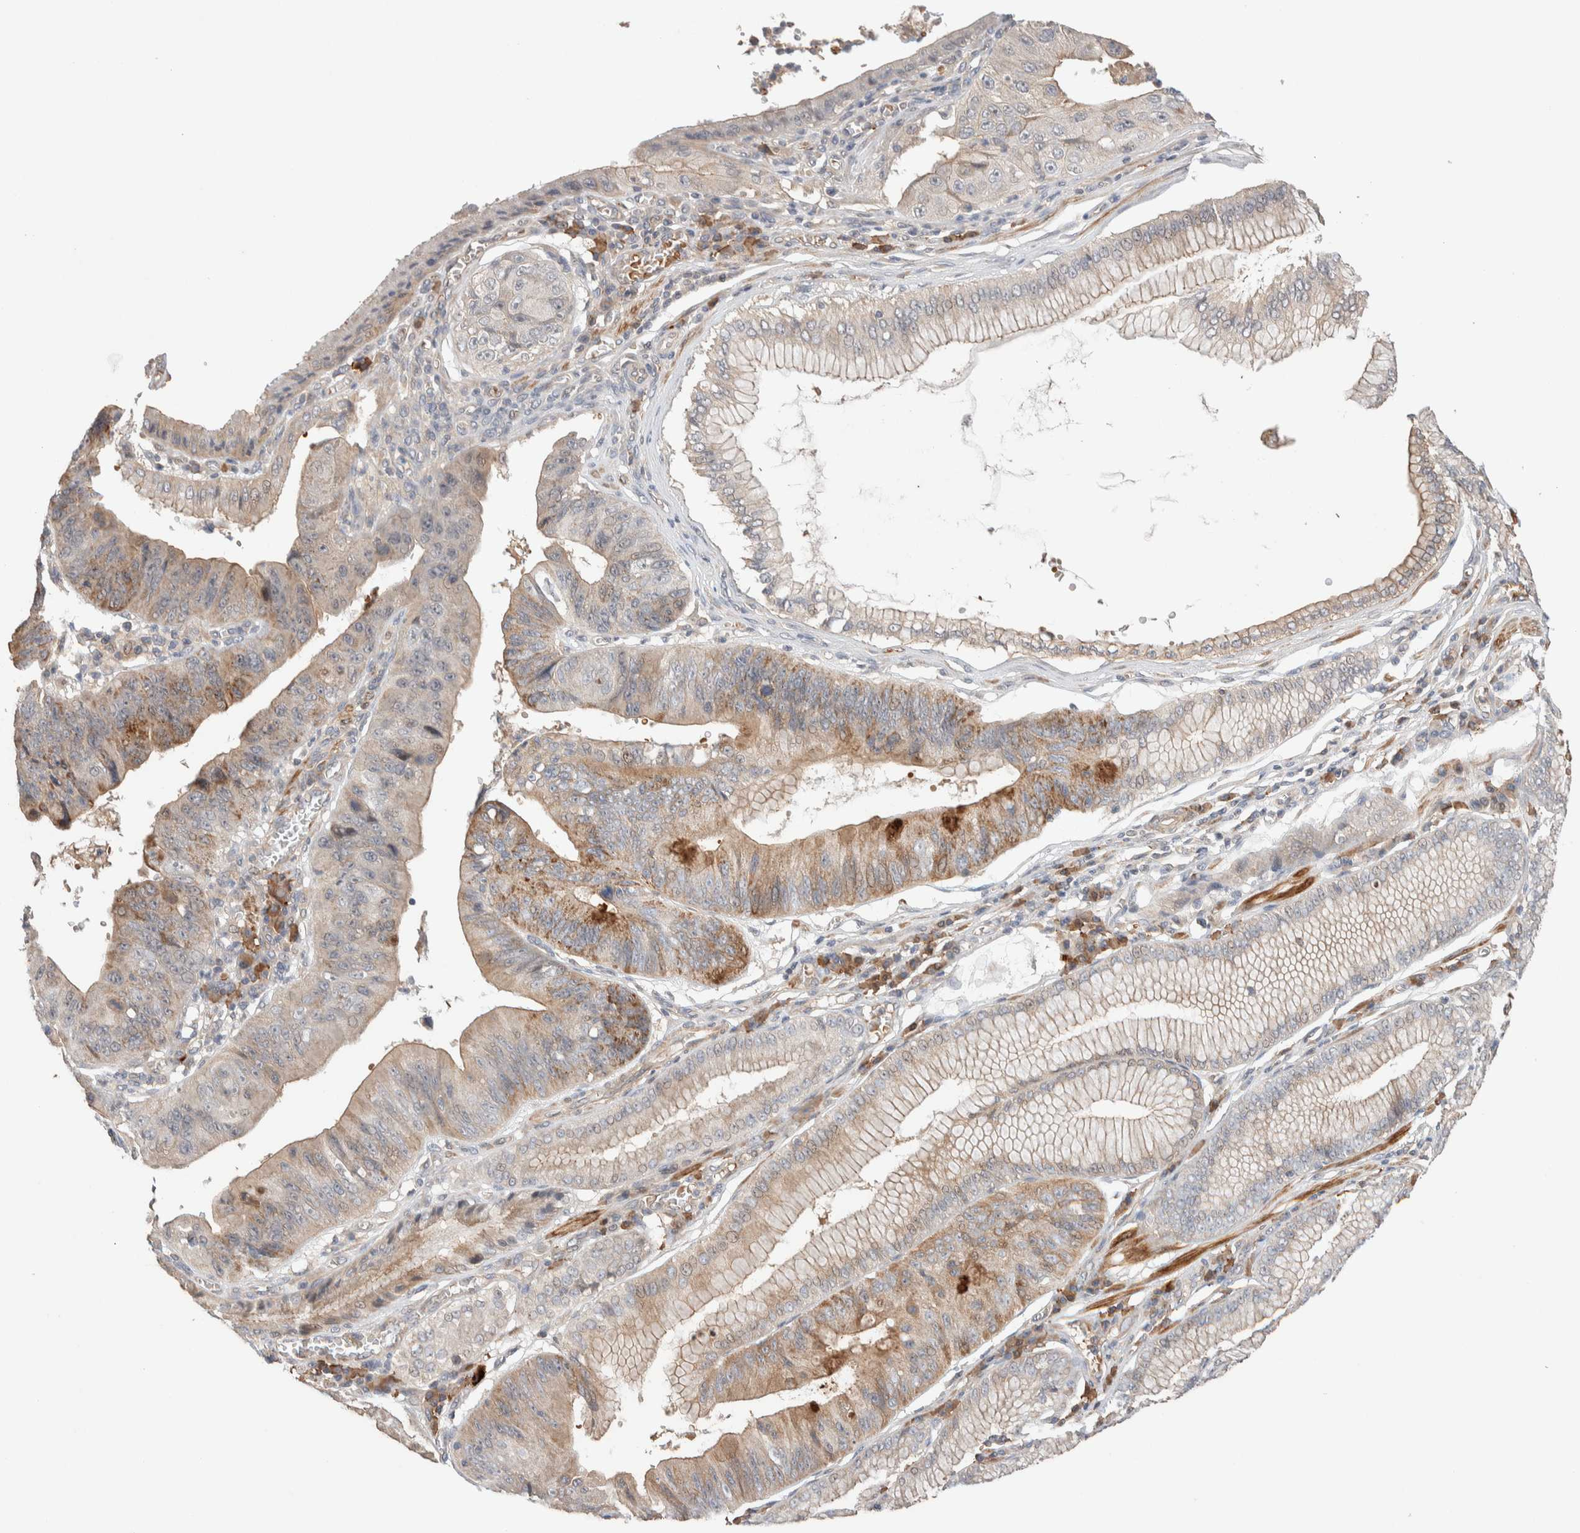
{"staining": {"intensity": "moderate", "quantity": "<25%", "location": "cytoplasmic/membranous"}, "tissue": "stomach cancer", "cell_type": "Tumor cells", "image_type": "cancer", "snomed": [{"axis": "morphology", "description": "Adenocarcinoma, NOS"}, {"axis": "topography", "description": "Stomach"}], "caption": "There is low levels of moderate cytoplasmic/membranous expression in tumor cells of stomach cancer (adenocarcinoma), as demonstrated by immunohistochemical staining (brown color).", "gene": "WDR91", "patient": {"sex": "male", "age": 59}}